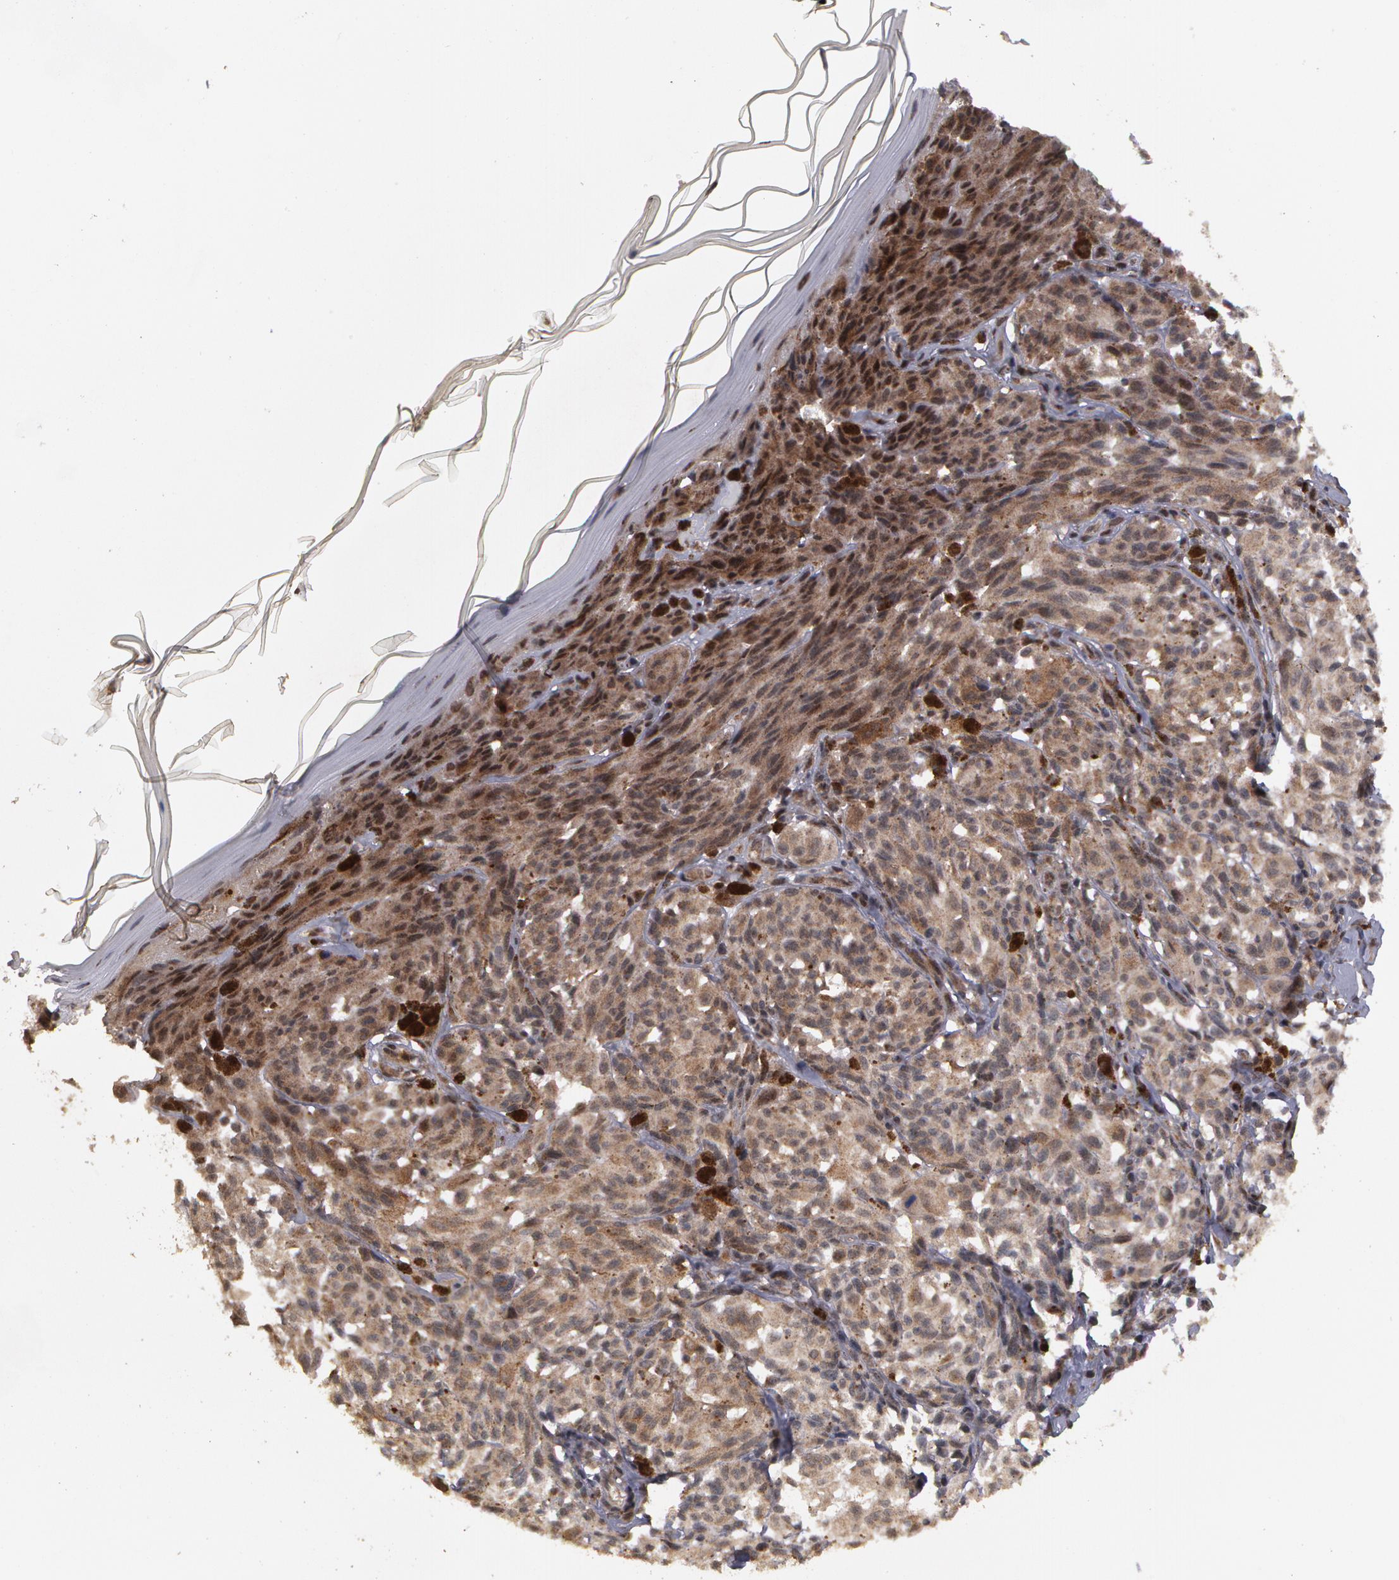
{"staining": {"intensity": "negative", "quantity": "none", "location": "none"}, "tissue": "melanoma", "cell_type": "Tumor cells", "image_type": "cancer", "snomed": [{"axis": "morphology", "description": "Malignant melanoma, NOS"}, {"axis": "topography", "description": "Skin"}], "caption": "Tumor cells are negative for protein expression in human melanoma.", "gene": "STX5", "patient": {"sex": "female", "age": 72}}